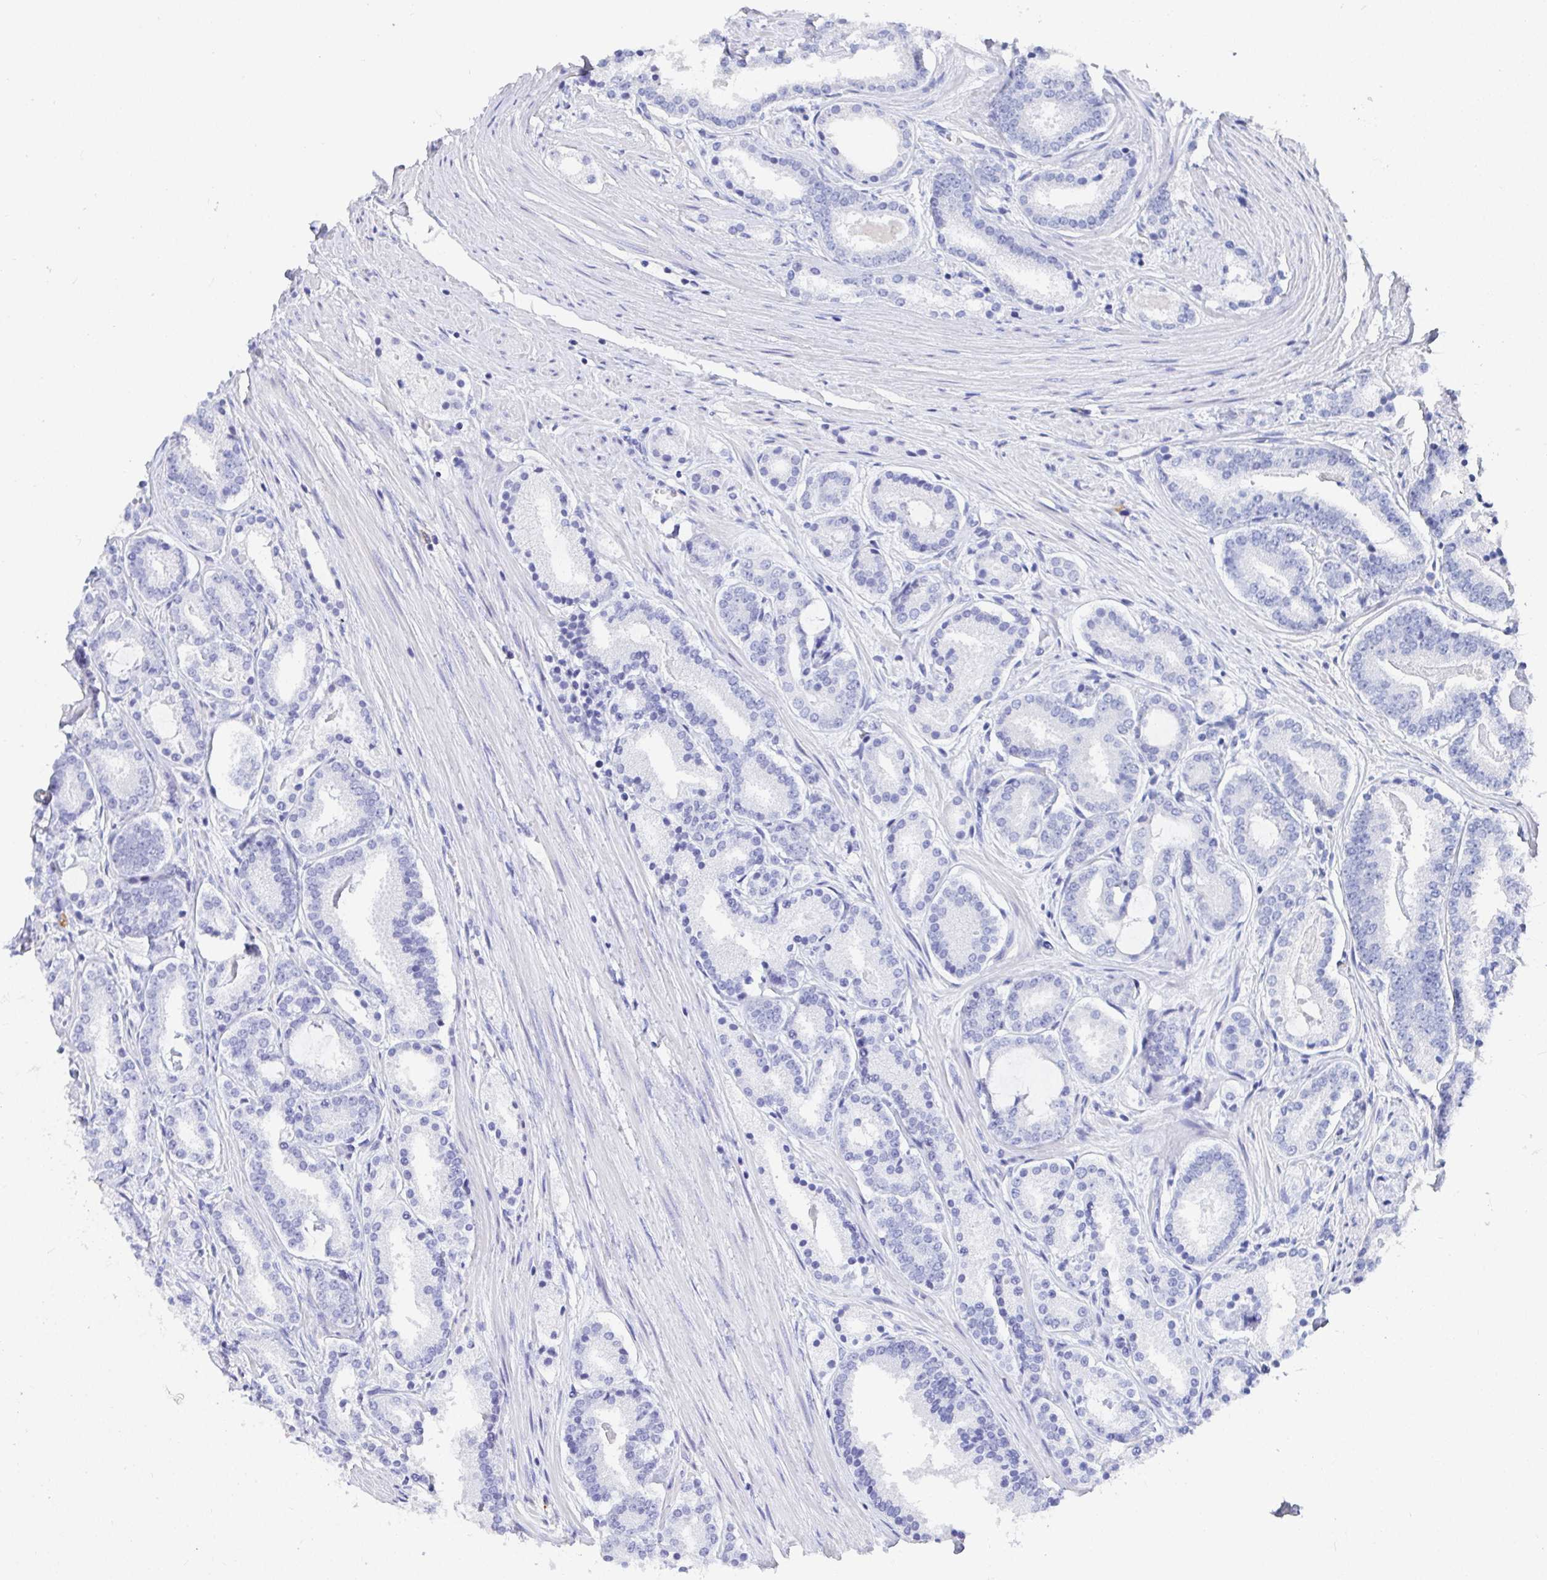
{"staining": {"intensity": "negative", "quantity": "none", "location": "none"}, "tissue": "prostate cancer", "cell_type": "Tumor cells", "image_type": "cancer", "snomed": [{"axis": "morphology", "description": "Adenocarcinoma, High grade"}, {"axis": "topography", "description": "Prostate"}], "caption": "Immunohistochemical staining of prostate cancer (high-grade adenocarcinoma) exhibits no significant staining in tumor cells. The staining is performed using DAB (3,3'-diaminobenzidine) brown chromogen with nuclei counter-stained in using hematoxylin.", "gene": "GRIA1", "patient": {"sex": "male", "age": 63}}